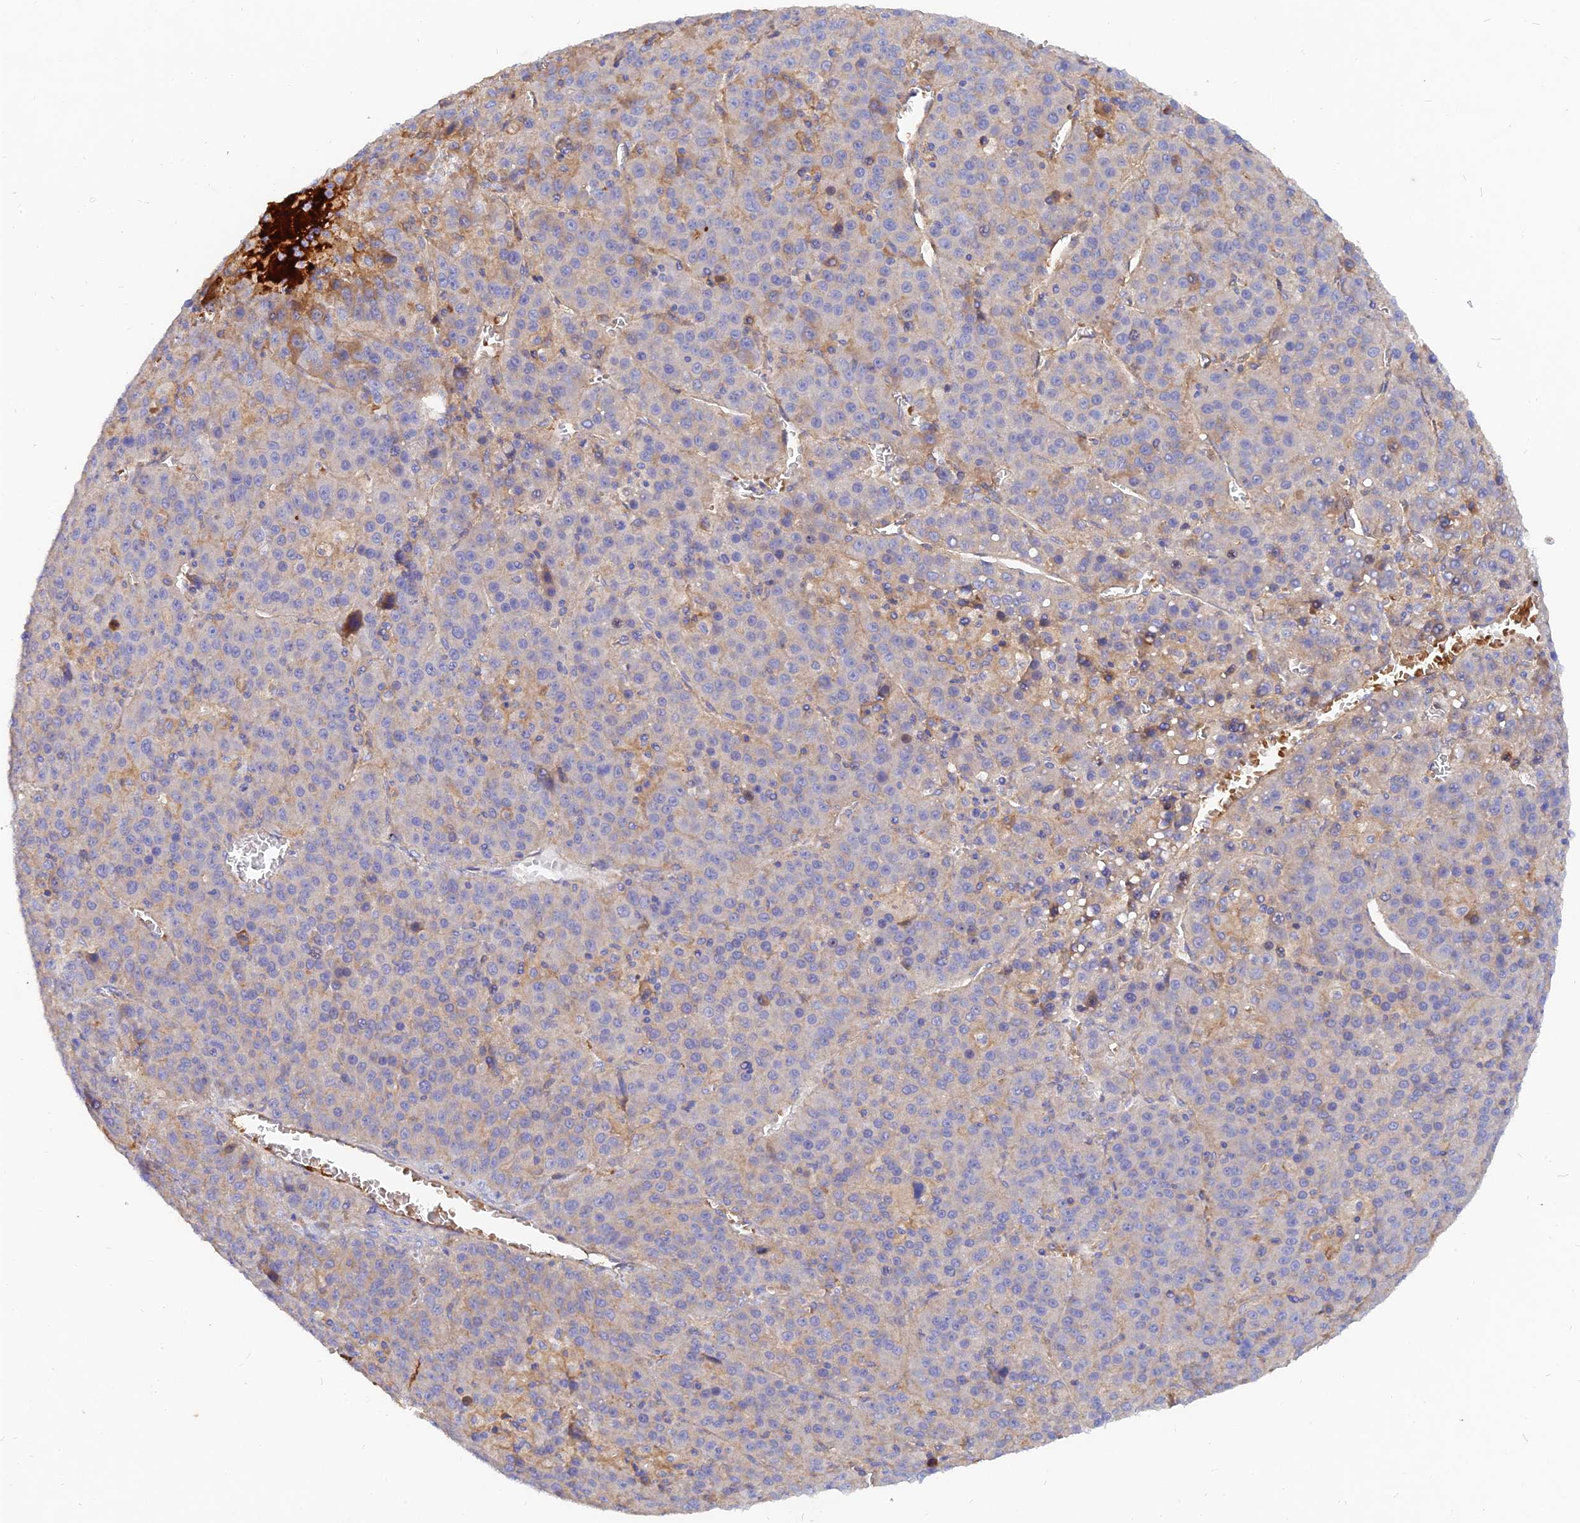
{"staining": {"intensity": "negative", "quantity": "none", "location": "none"}, "tissue": "liver cancer", "cell_type": "Tumor cells", "image_type": "cancer", "snomed": [{"axis": "morphology", "description": "Carcinoma, Hepatocellular, NOS"}, {"axis": "topography", "description": "Liver"}], "caption": "Hepatocellular carcinoma (liver) was stained to show a protein in brown. There is no significant staining in tumor cells. The staining is performed using DAB brown chromogen with nuclei counter-stained in using hematoxylin.", "gene": "MROH1", "patient": {"sex": "female", "age": 53}}